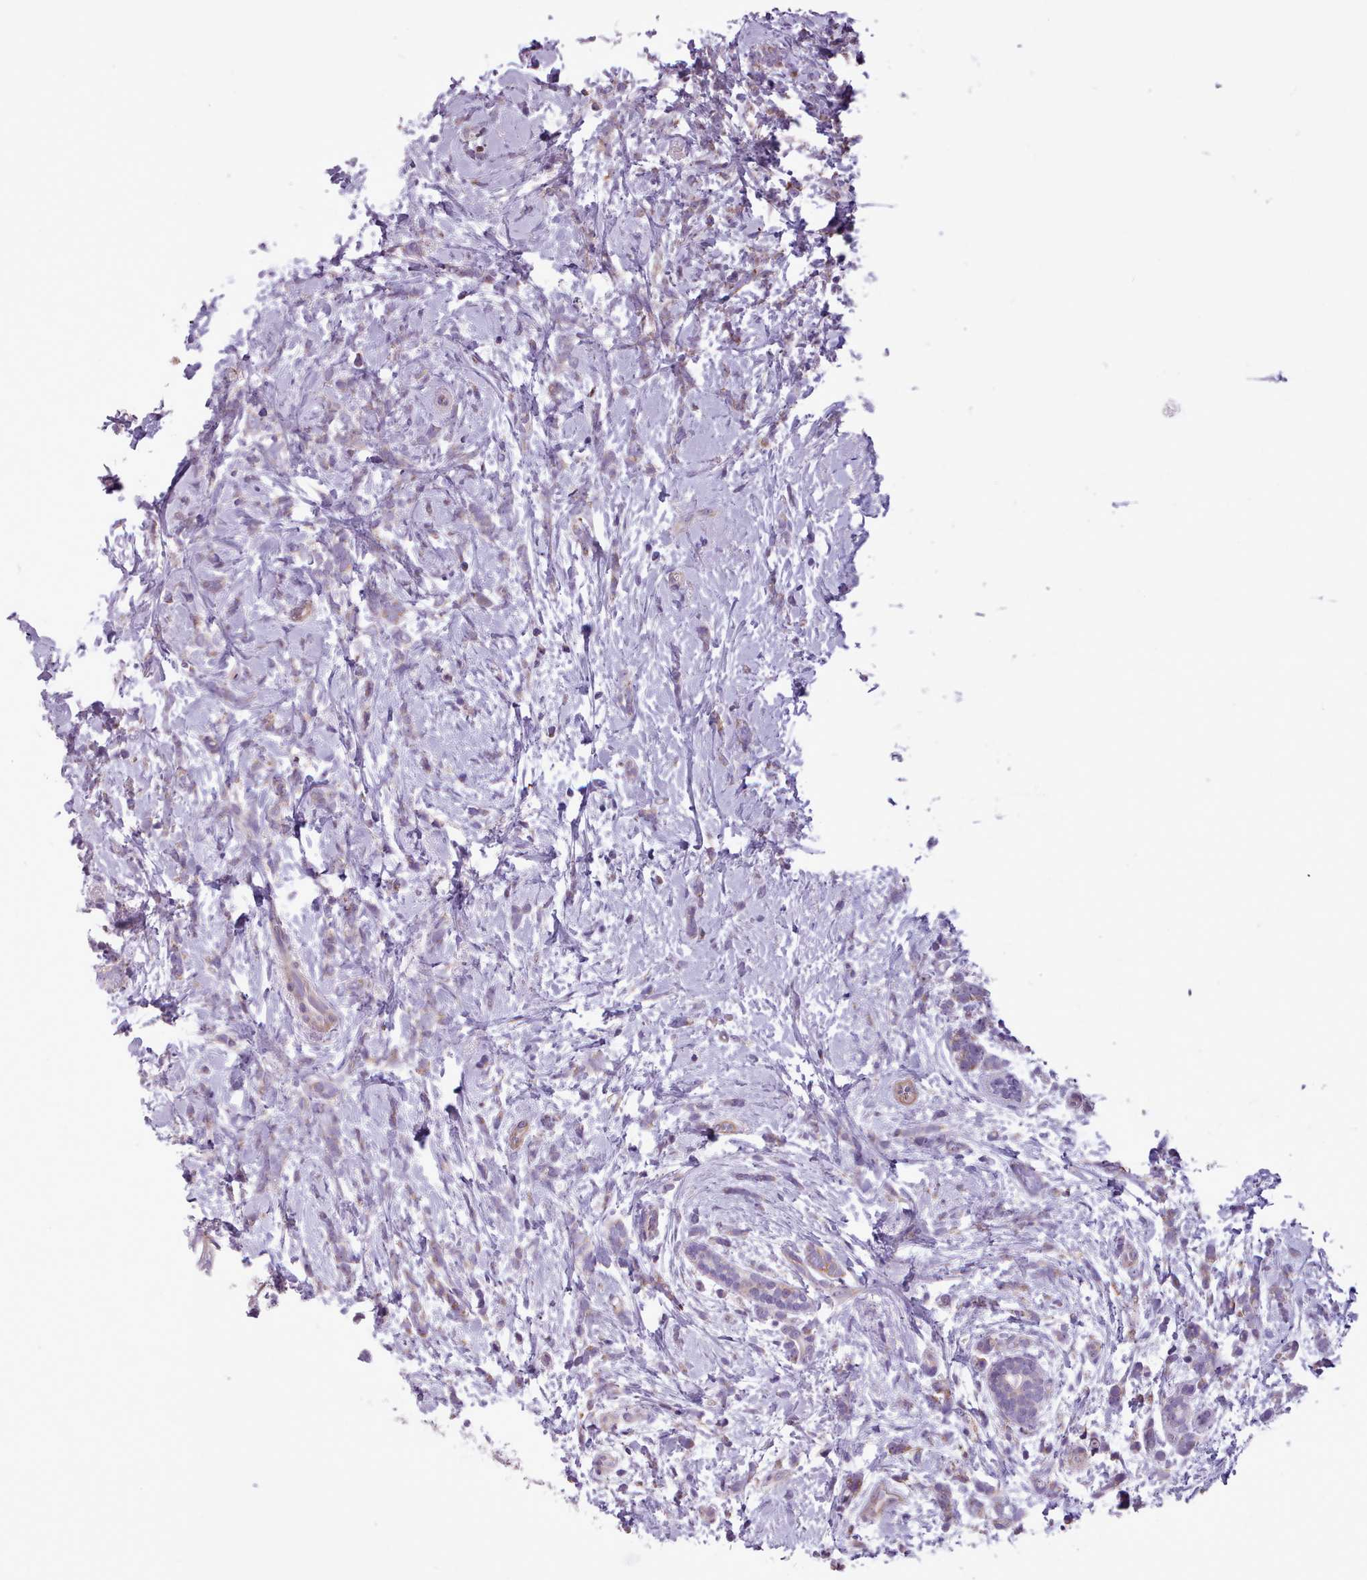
{"staining": {"intensity": "negative", "quantity": "none", "location": "none"}, "tissue": "breast cancer", "cell_type": "Tumor cells", "image_type": "cancer", "snomed": [{"axis": "morphology", "description": "Lobular carcinoma"}, {"axis": "topography", "description": "Breast"}], "caption": "Breast cancer (lobular carcinoma) stained for a protein using IHC displays no staining tumor cells.", "gene": "AVL9", "patient": {"sex": "female", "age": 58}}